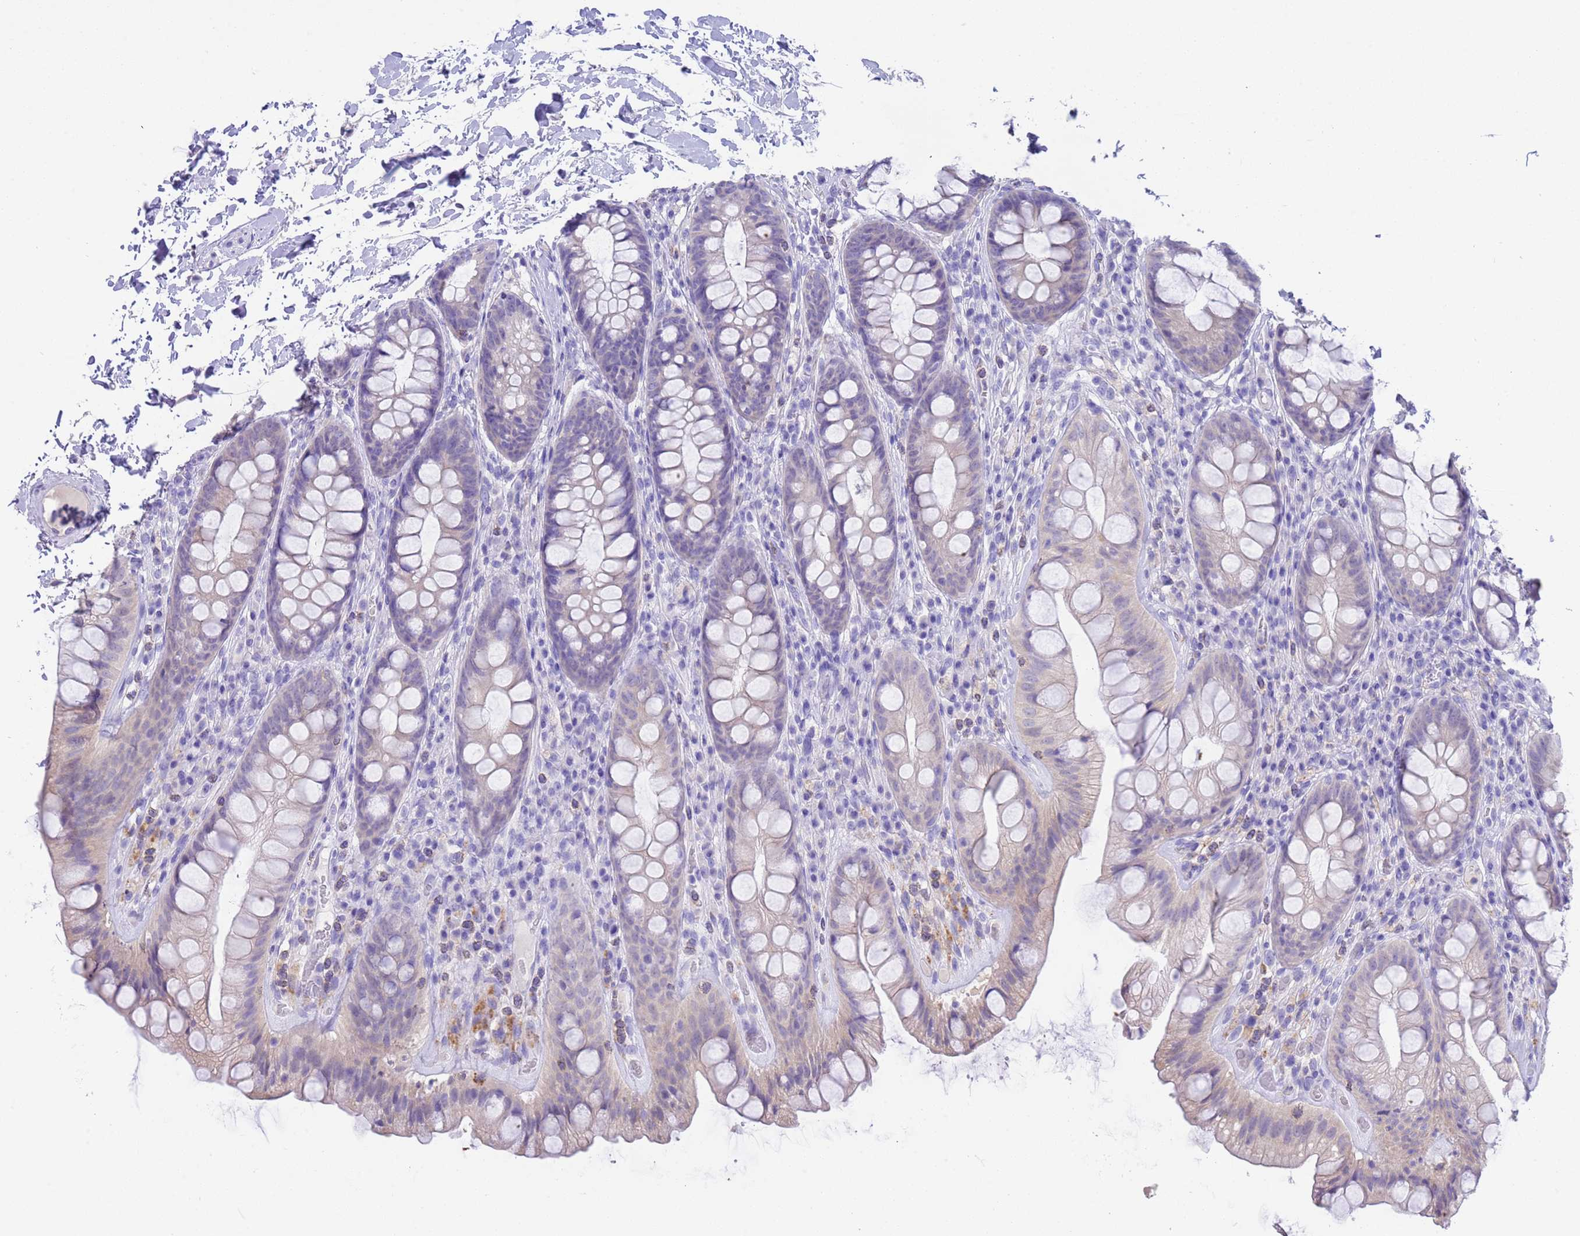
{"staining": {"intensity": "weak", "quantity": "<25%", "location": "cytoplasmic/membranous"}, "tissue": "rectum", "cell_type": "Glandular cells", "image_type": "normal", "snomed": [{"axis": "morphology", "description": "Normal tissue, NOS"}, {"axis": "topography", "description": "Rectum"}], "caption": "DAB immunohistochemical staining of benign rectum exhibits no significant staining in glandular cells.", "gene": "USP38", "patient": {"sex": "male", "age": 74}}